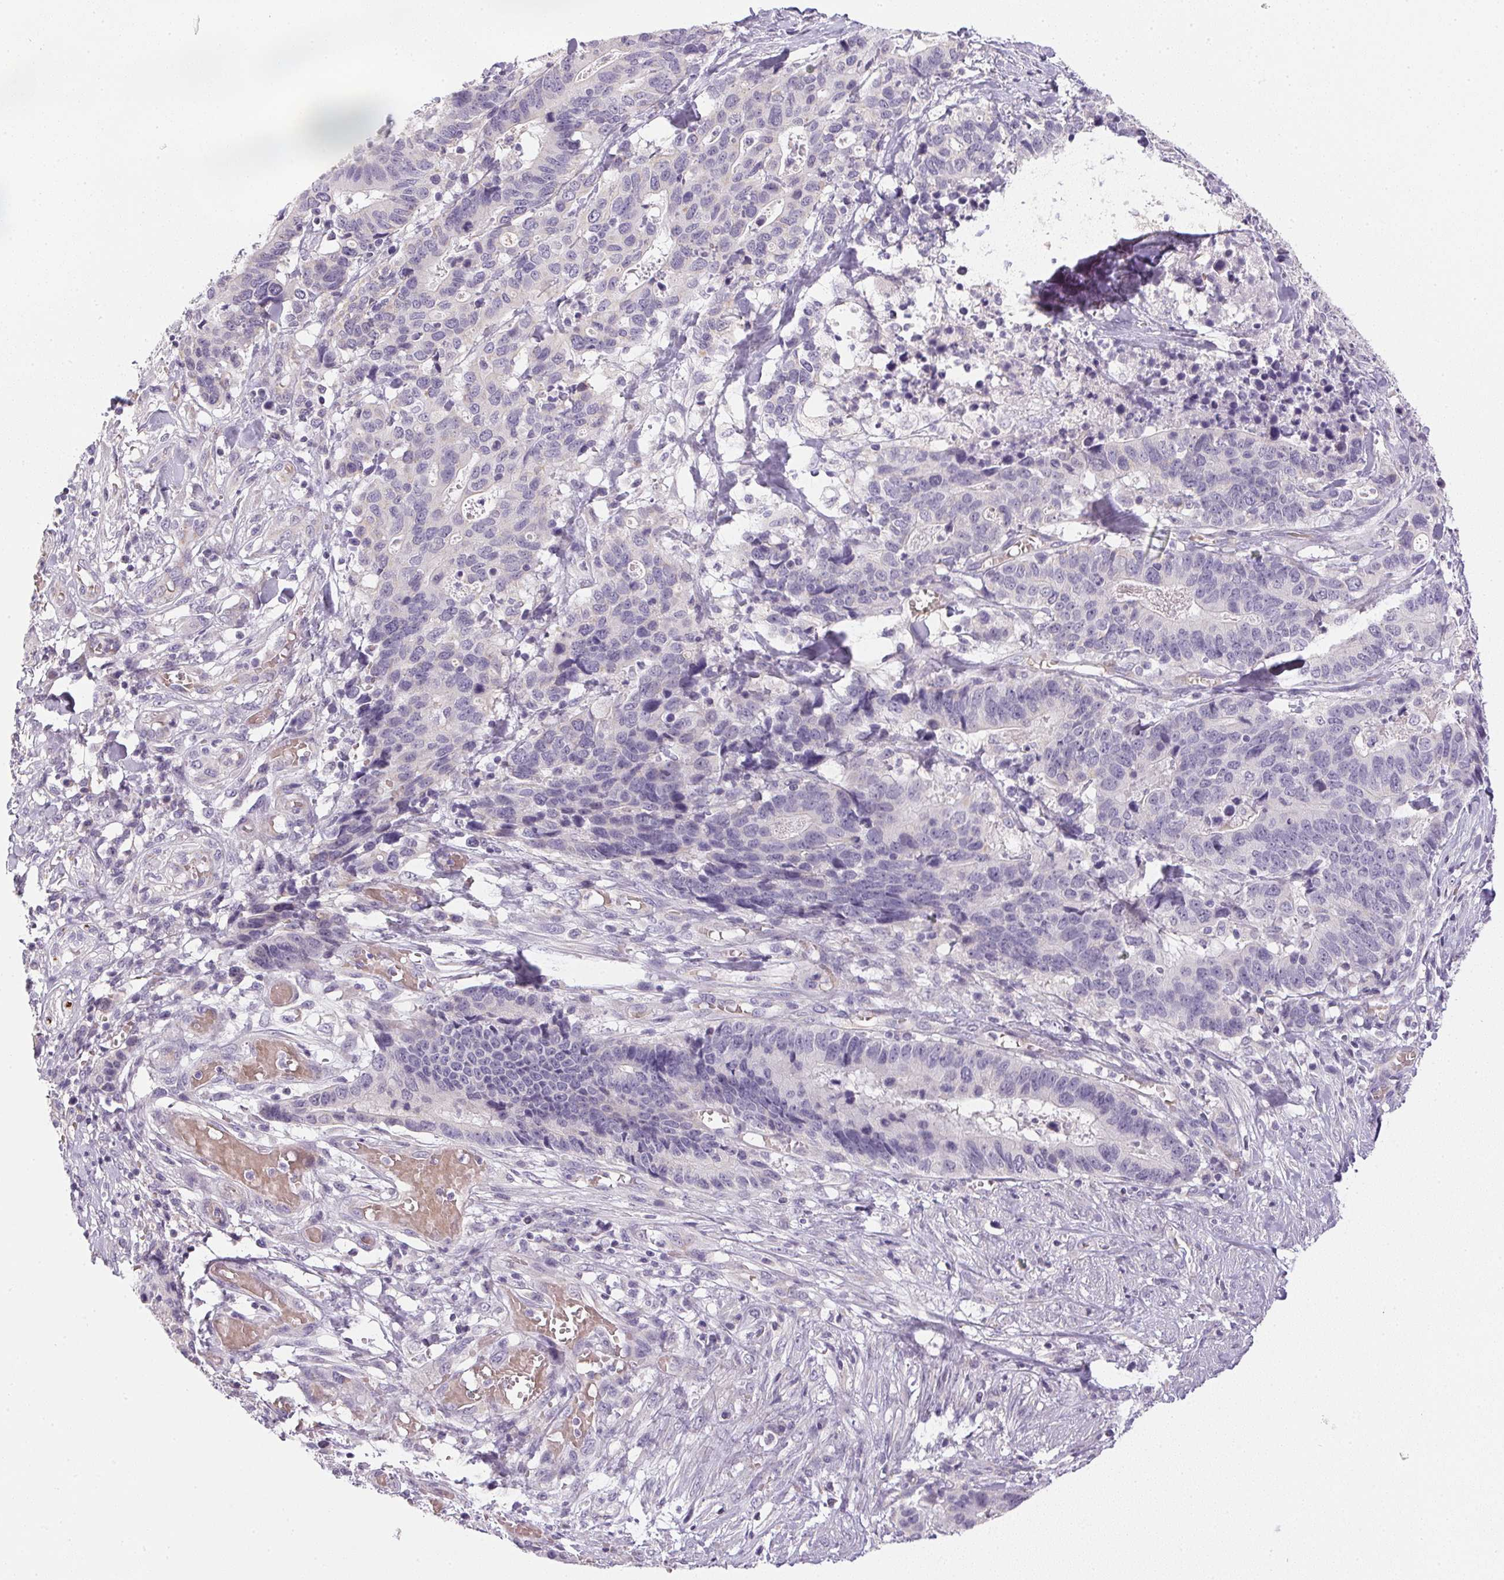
{"staining": {"intensity": "negative", "quantity": "none", "location": "none"}, "tissue": "stomach cancer", "cell_type": "Tumor cells", "image_type": "cancer", "snomed": [{"axis": "morphology", "description": "Adenocarcinoma, NOS"}, {"axis": "topography", "description": "Stomach, upper"}], "caption": "IHC photomicrograph of stomach cancer (adenocarcinoma) stained for a protein (brown), which displays no staining in tumor cells.", "gene": "SMYD1", "patient": {"sex": "female", "age": 67}}